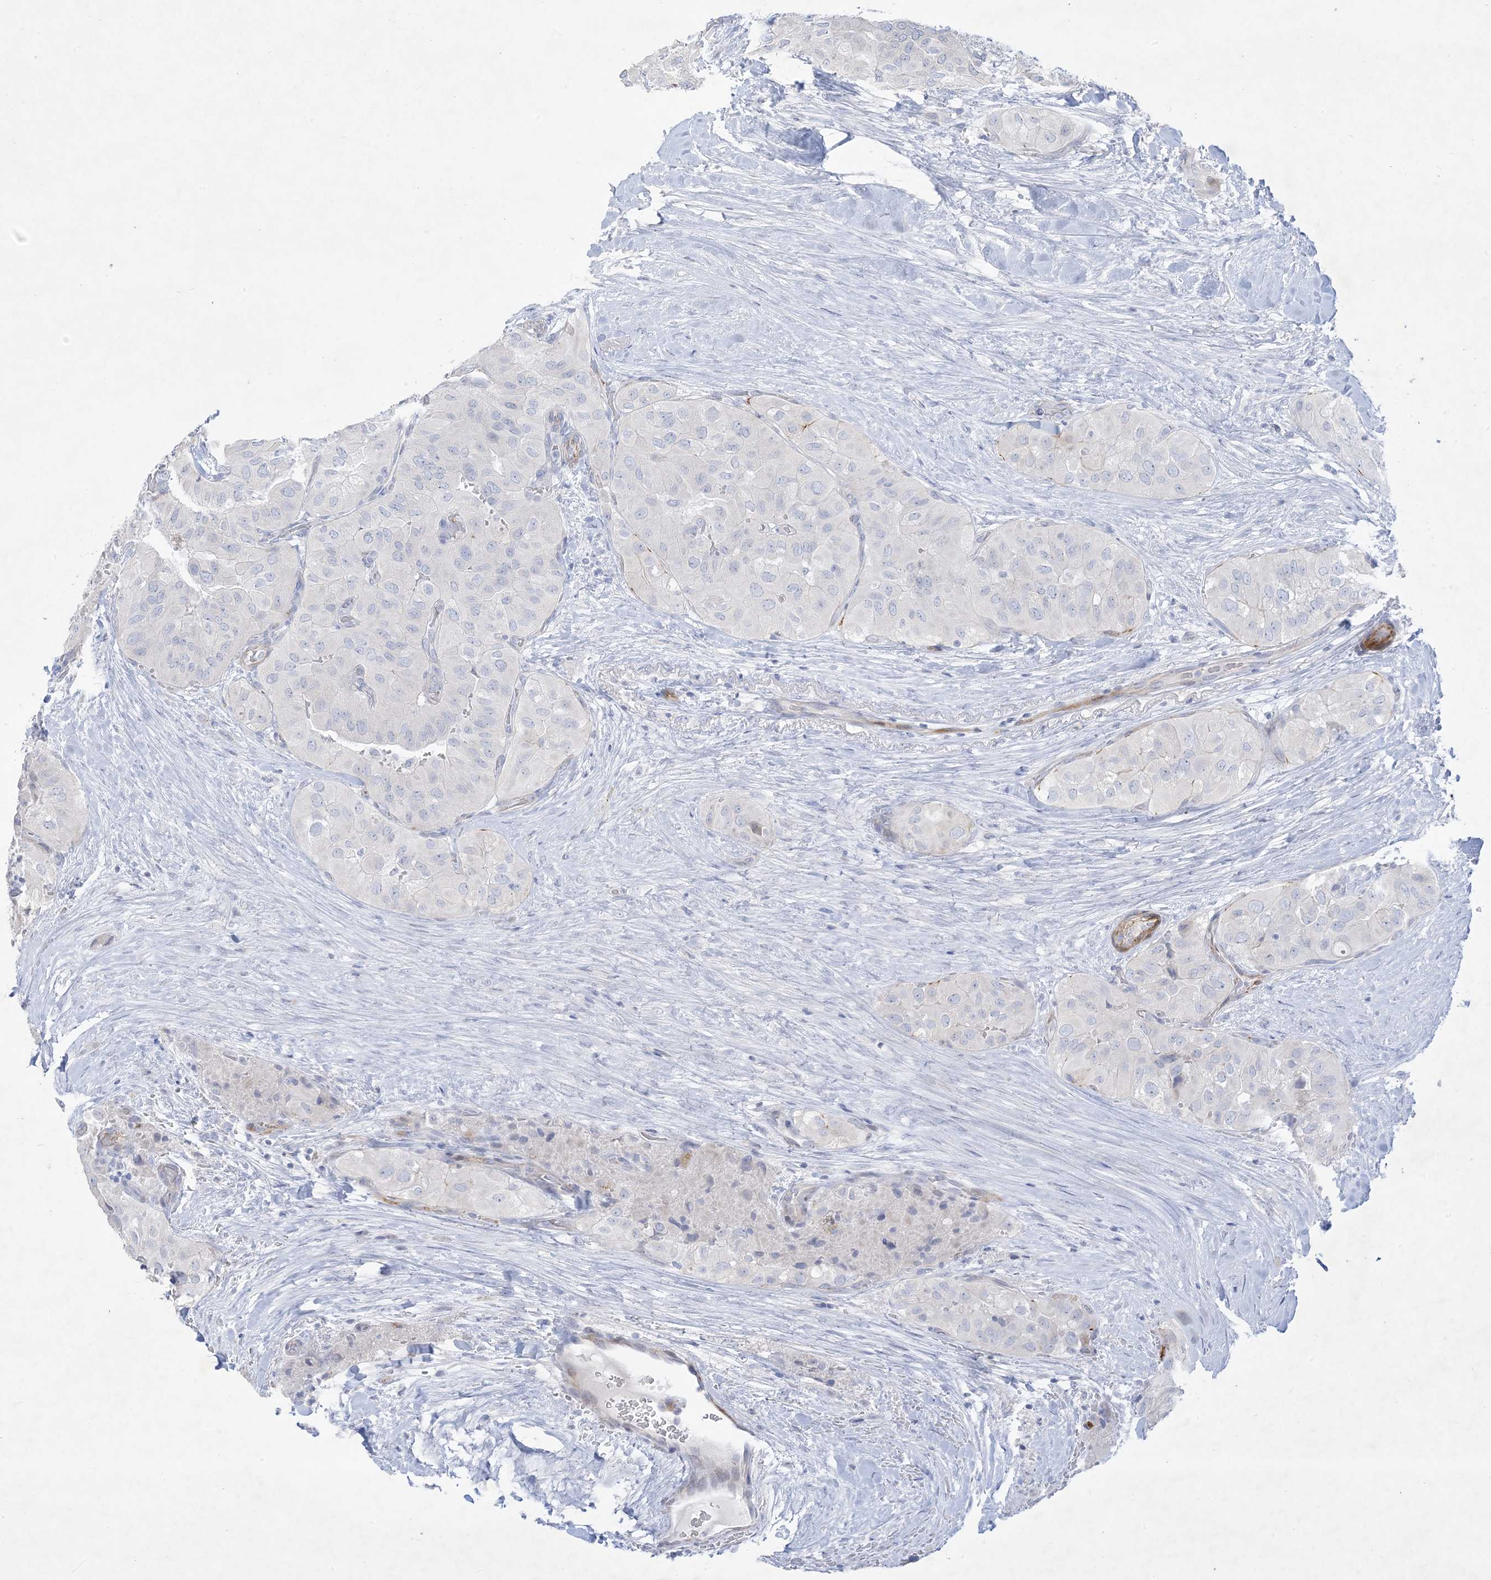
{"staining": {"intensity": "negative", "quantity": "none", "location": "none"}, "tissue": "thyroid cancer", "cell_type": "Tumor cells", "image_type": "cancer", "snomed": [{"axis": "morphology", "description": "Papillary adenocarcinoma, NOS"}, {"axis": "topography", "description": "Thyroid gland"}], "caption": "An immunohistochemistry (IHC) micrograph of thyroid cancer is shown. There is no staining in tumor cells of thyroid cancer.", "gene": "B3GNT7", "patient": {"sex": "female", "age": 59}}